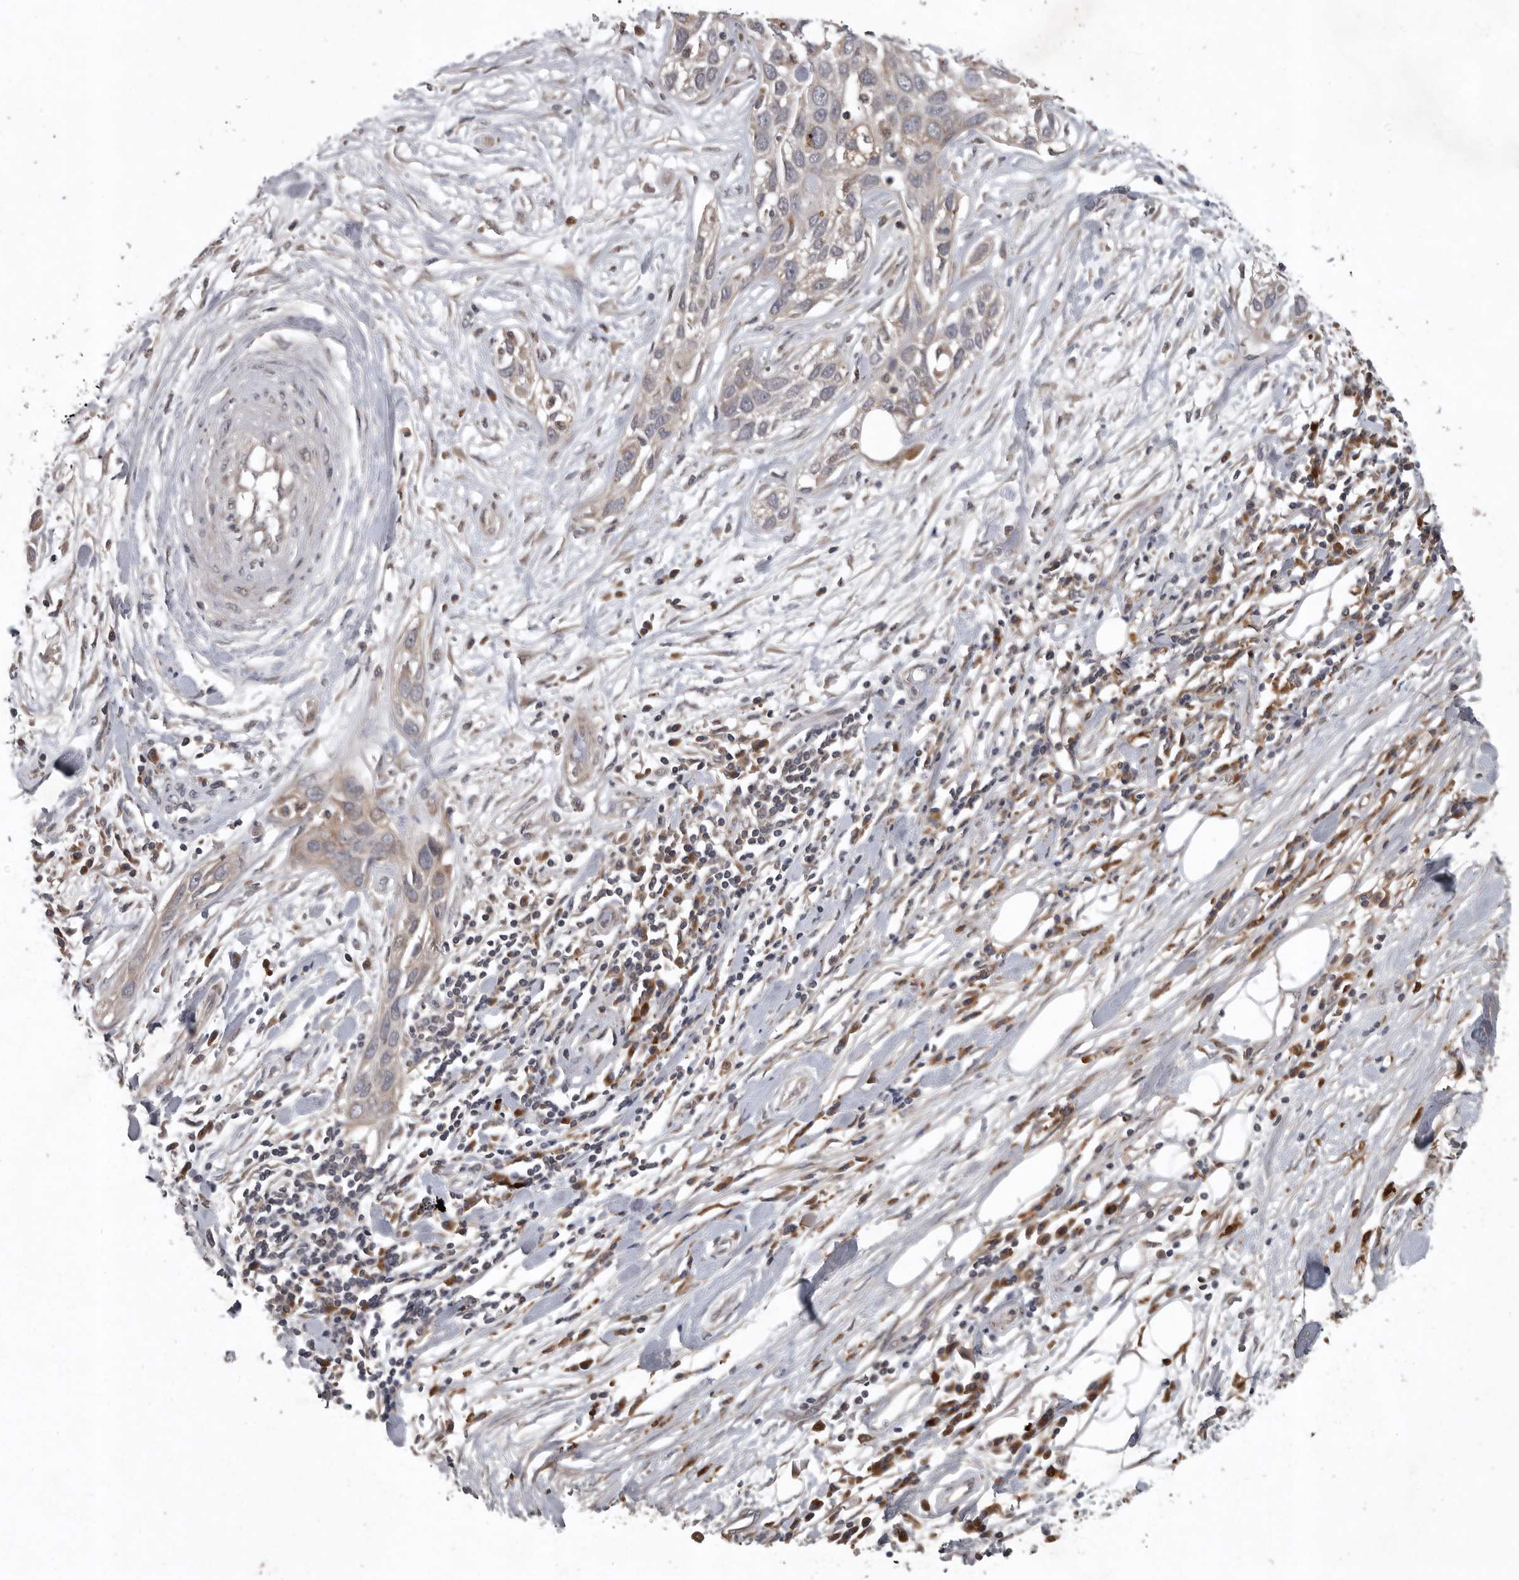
{"staining": {"intensity": "weak", "quantity": "<25%", "location": "cytoplasmic/membranous"}, "tissue": "pancreatic cancer", "cell_type": "Tumor cells", "image_type": "cancer", "snomed": [{"axis": "morphology", "description": "Adenocarcinoma, NOS"}, {"axis": "topography", "description": "Pancreas"}], "caption": "Protein analysis of pancreatic cancer (adenocarcinoma) shows no significant expression in tumor cells. (DAB (3,3'-diaminobenzidine) IHC with hematoxylin counter stain).", "gene": "GPR31", "patient": {"sex": "female", "age": 60}}